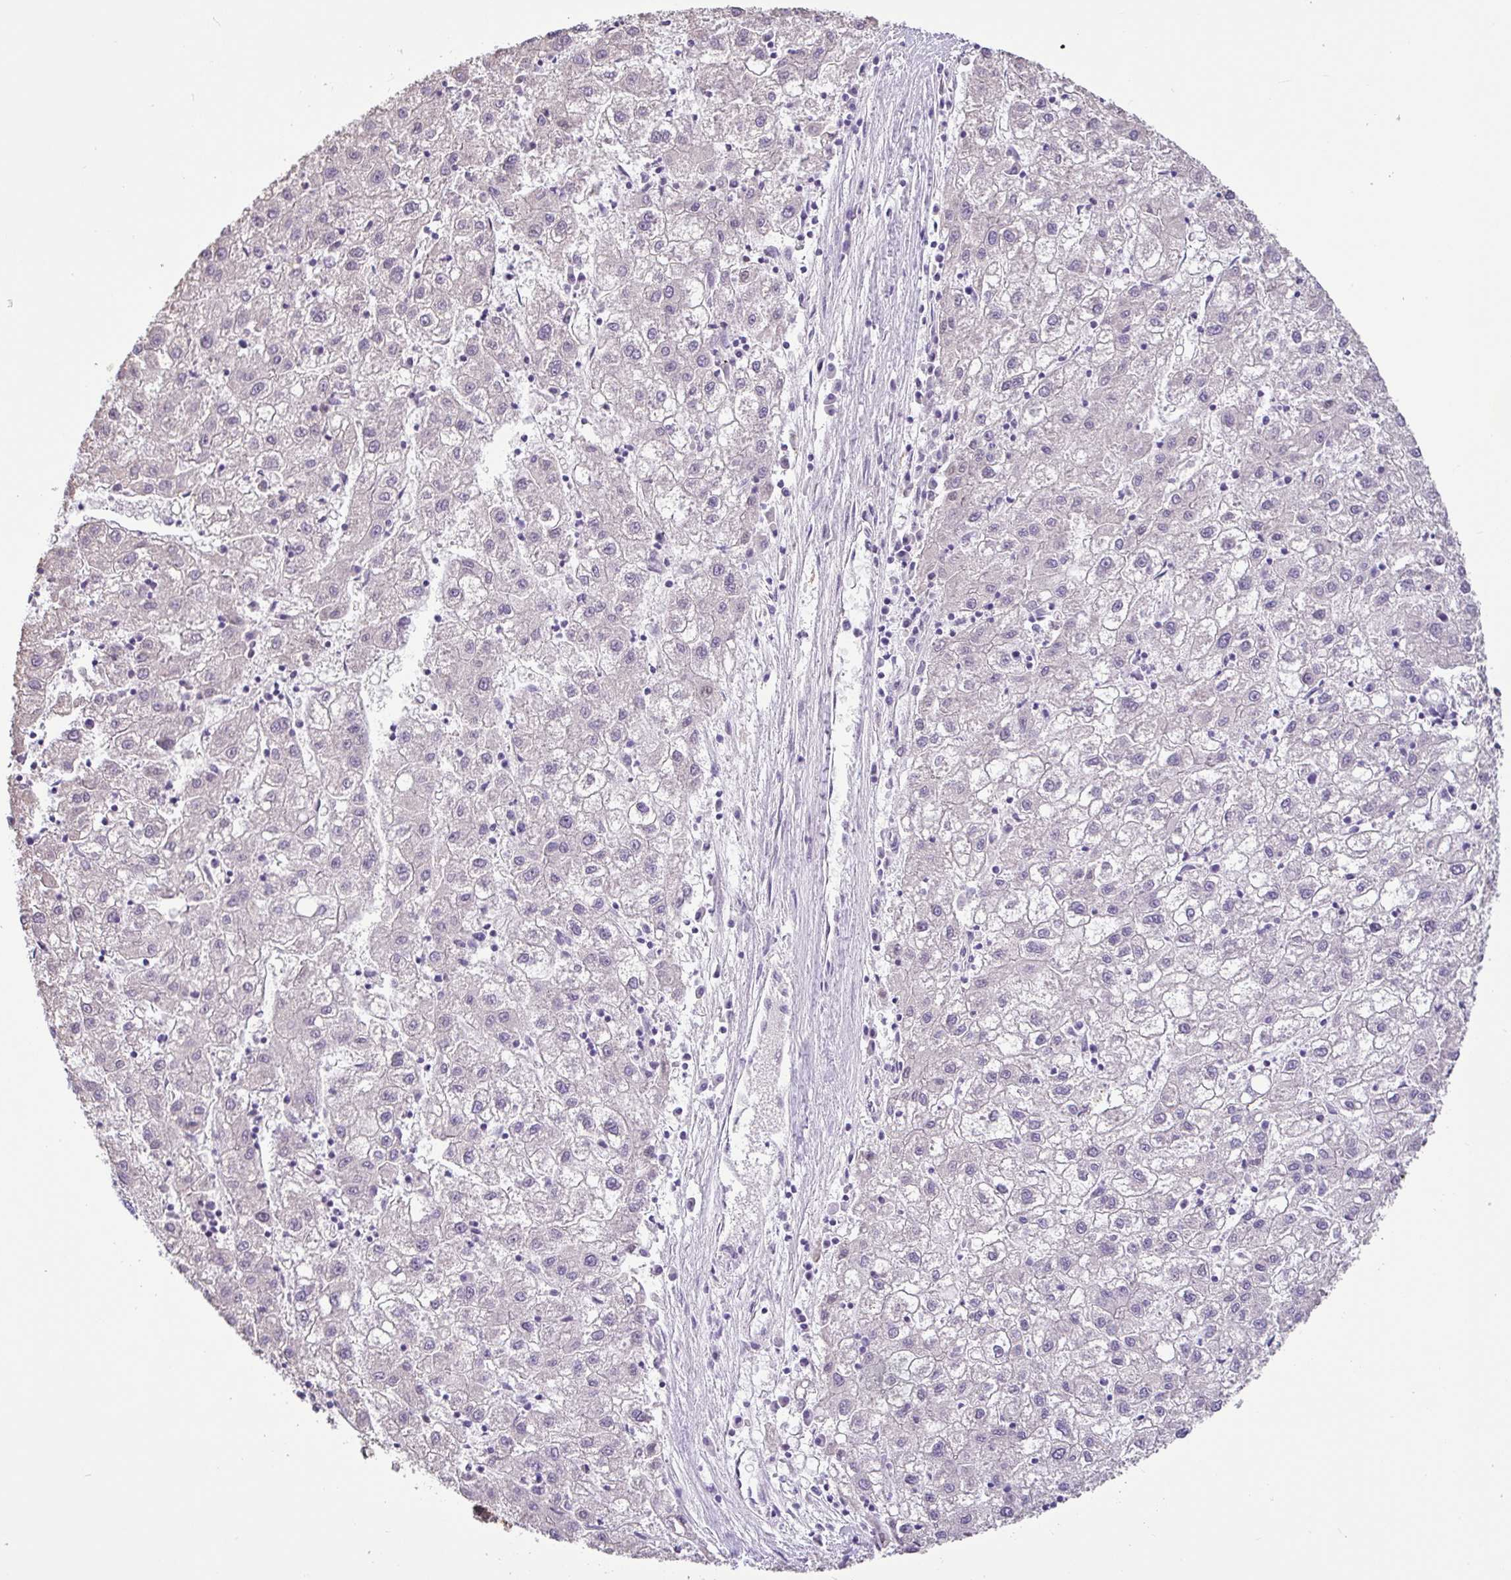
{"staining": {"intensity": "negative", "quantity": "none", "location": "none"}, "tissue": "liver cancer", "cell_type": "Tumor cells", "image_type": "cancer", "snomed": [{"axis": "morphology", "description": "Carcinoma, Hepatocellular, NOS"}, {"axis": "topography", "description": "Liver"}], "caption": "Immunohistochemistry photomicrograph of human liver hepatocellular carcinoma stained for a protein (brown), which exhibits no staining in tumor cells.", "gene": "HMCN2", "patient": {"sex": "male", "age": 72}}